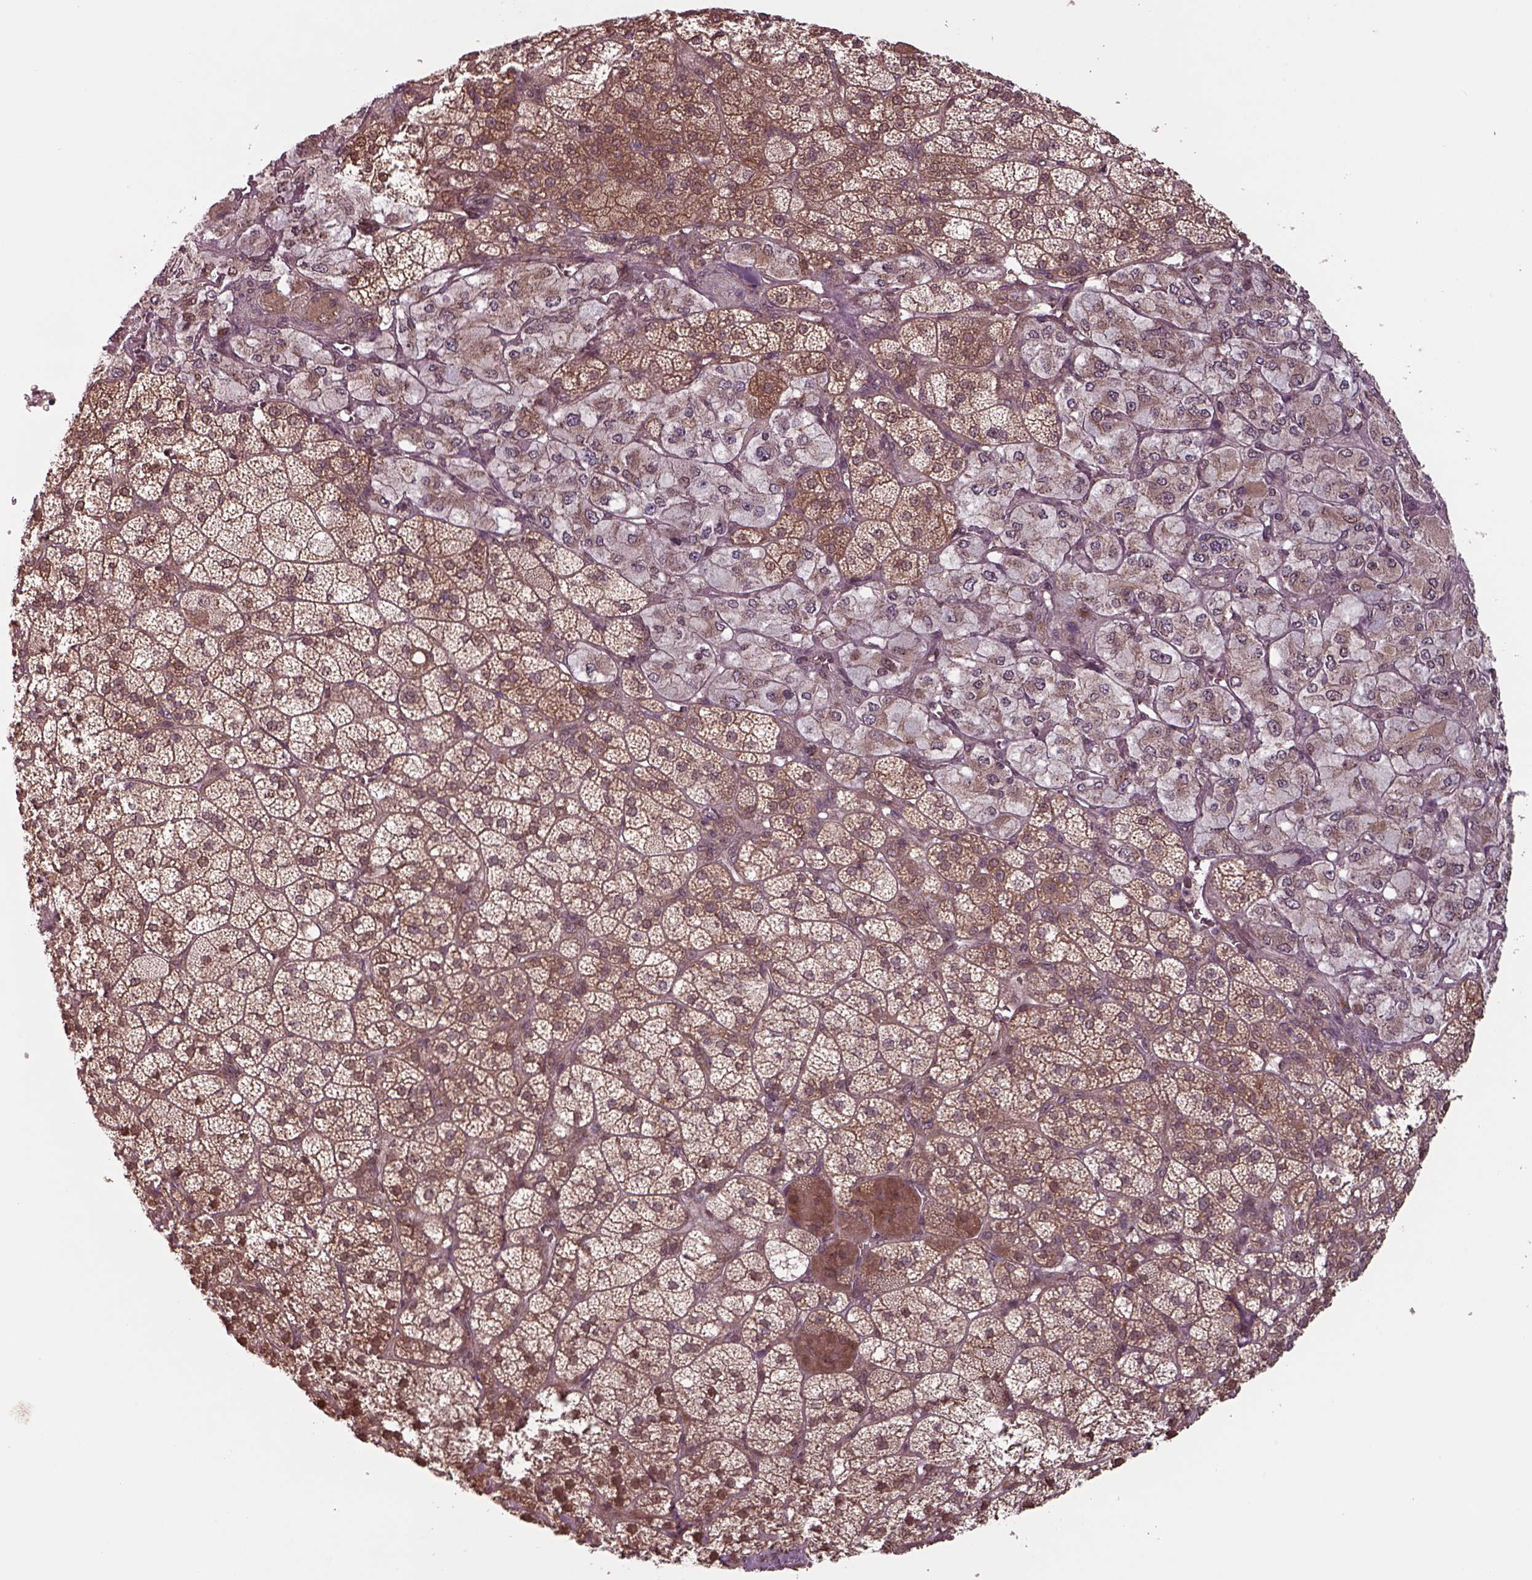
{"staining": {"intensity": "strong", "quantity": ">75%", "location": "cytoplasmic/membranous,nuclear"}, "tissue": "adrenal gland", "cell_type": "Glandular cells", "image_type": "normal", "snomed": [{"axis": "morphology", "description": "Normal tissue, NOS"}, {"axis": "topography", "description": "Adrenal gland"}], "caption": "Immunohistochemical staining of unremarkable human adrenal gland reveals >75% levels of strong cytoplasmic/membranous,nuclear protein positivity in approximately >75% of glandular cells. Nuclei are stained in blue.", "gene": "CHMP3", "patient": {"sex": "female", "age": 60}}